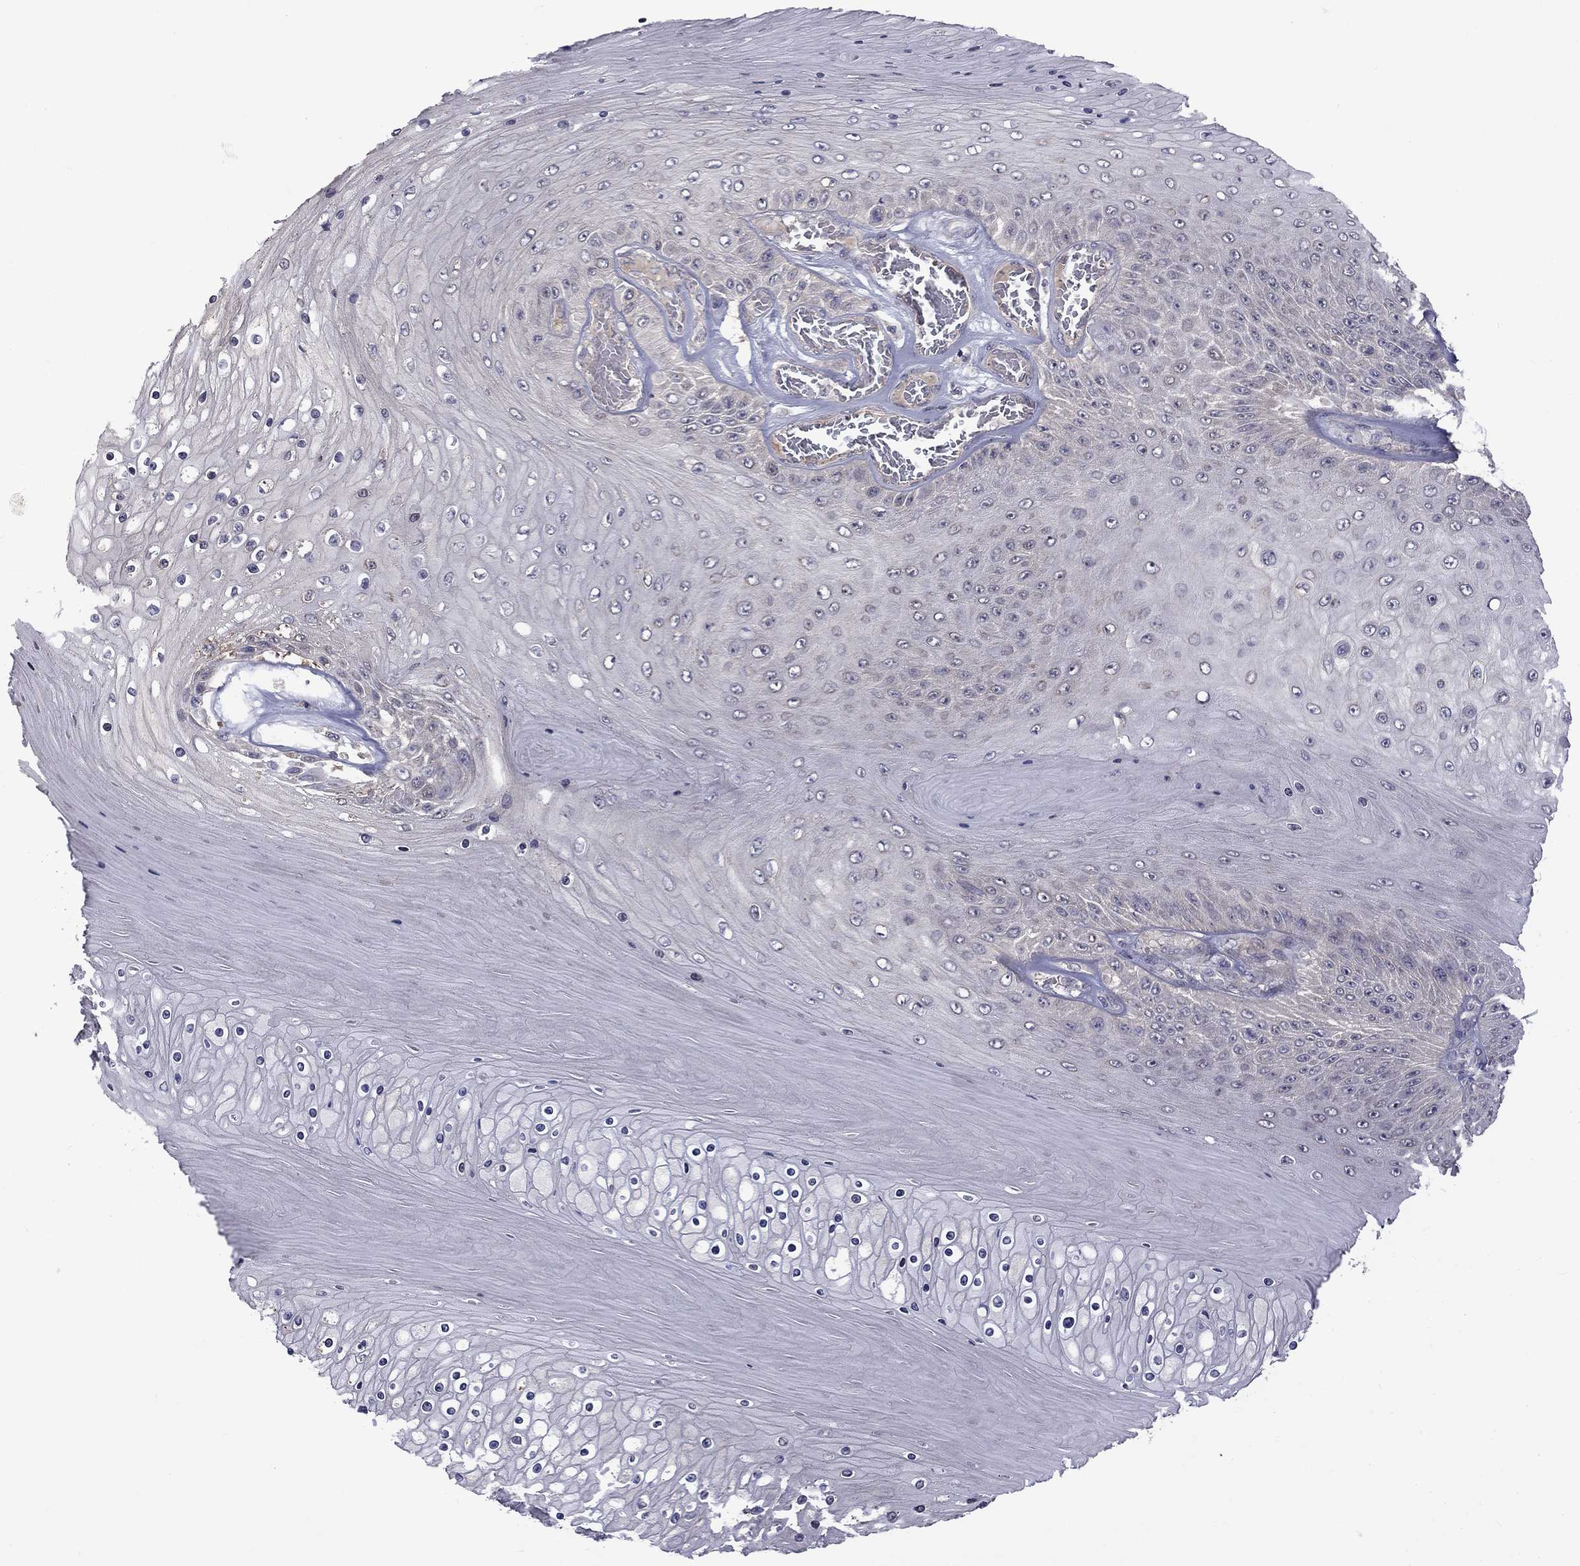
{"staining": {"intensity": "negative", "quantity": "none", "location": "none"}, "tissue": "skin cancer", "cell_type": "Tumor cells", "image_type": "cancer", "snomed": [{"axis": "morphology", "description": "Squamous cell carcinoma, NOS"}, {"axis": "topography", "description": "Skin"}], "caption": "This is an immunohistochemistry histopathology image of skin cancer. There is no staining in tumor cells.", "gene": "SLC39A14", "patient": {"sex": "male", "age": 62}}